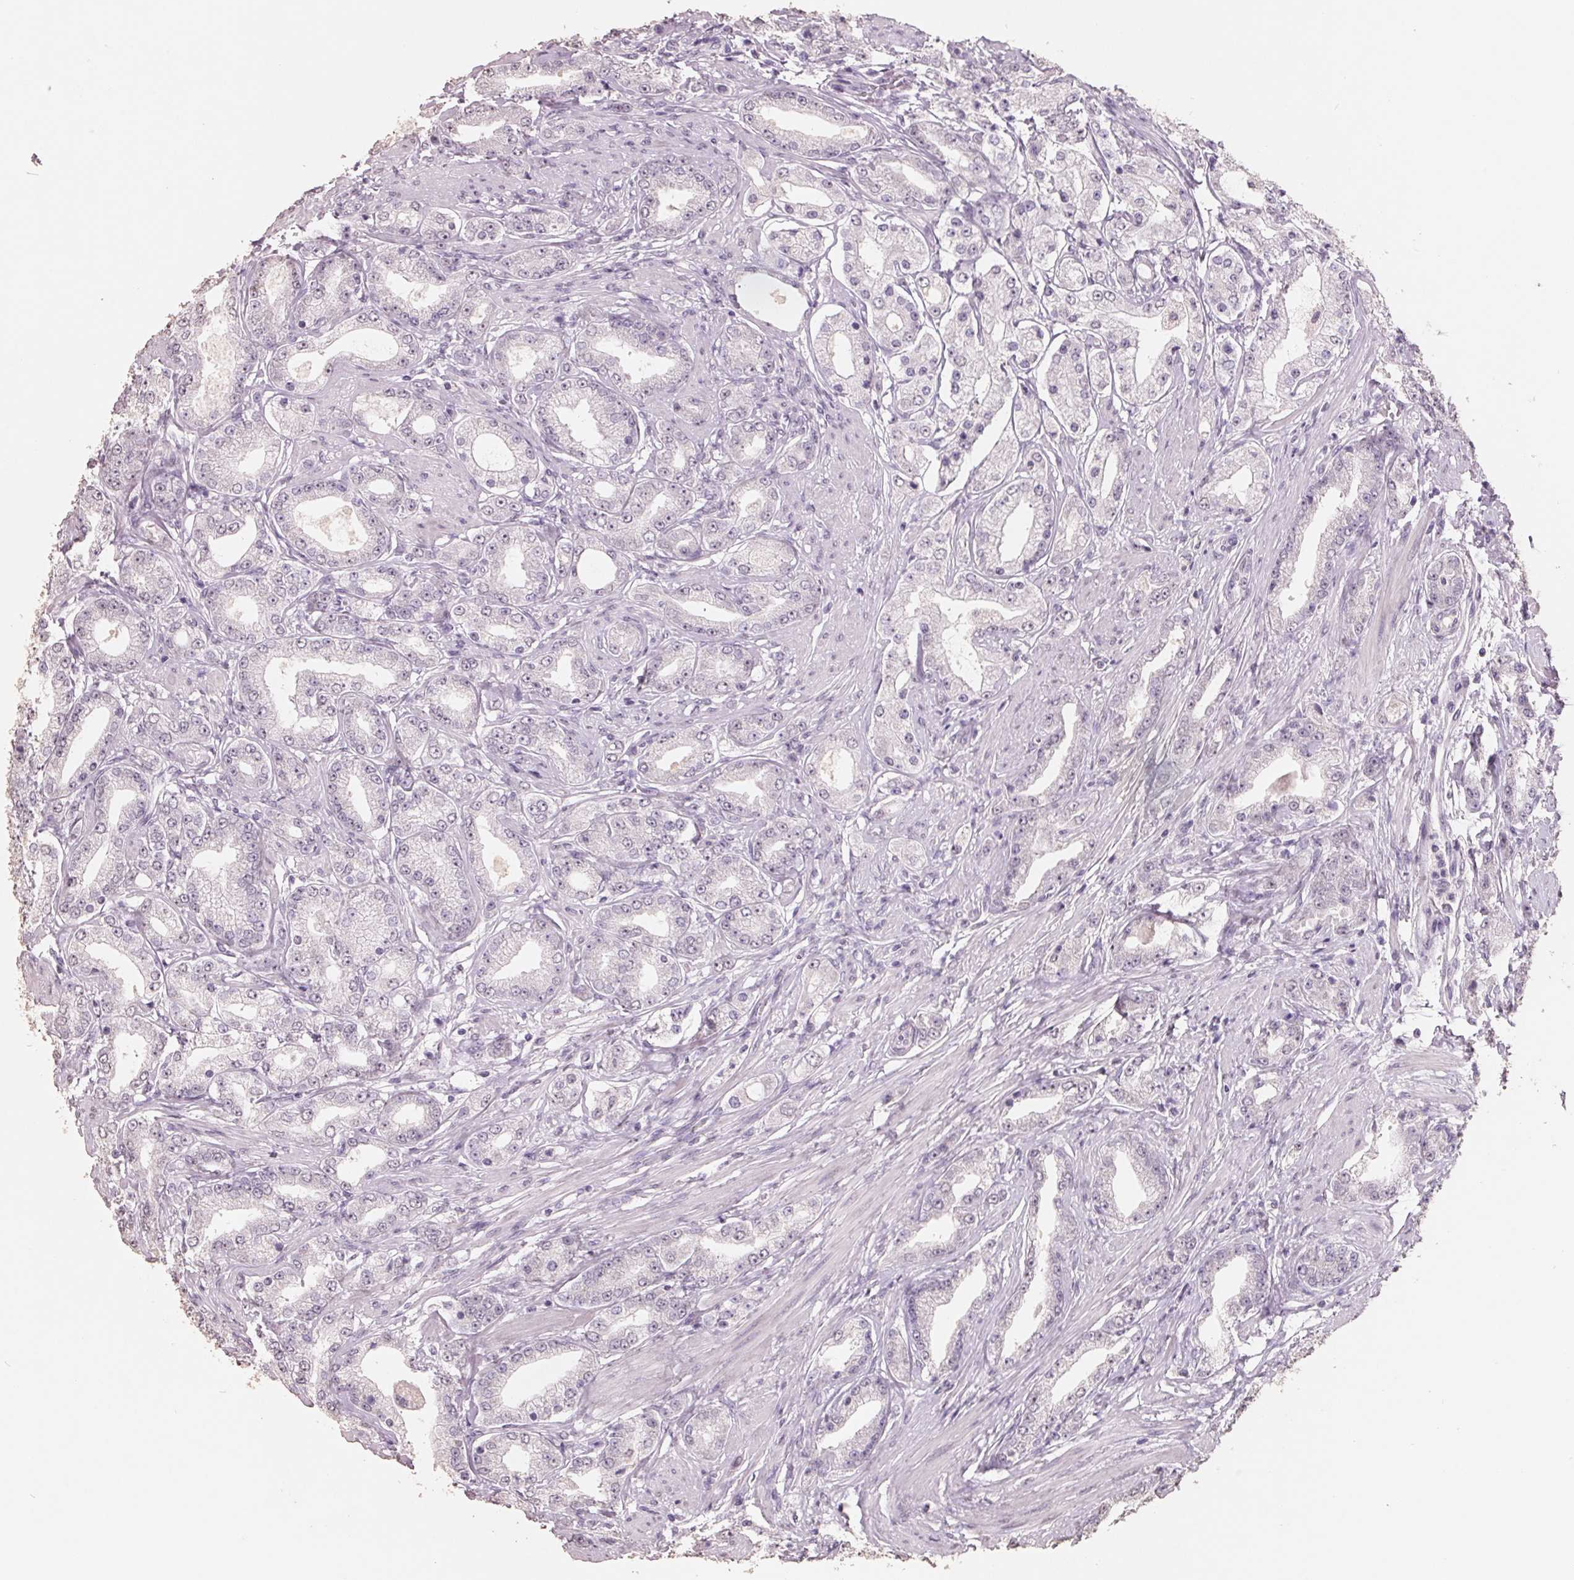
{"staining": {"intensity": "negative", "quantity": "none", "location": "none"}, "tissue": "prostate cancer", "cell_type": "Tumor cells", "image_type": "cancer", "snomed": [{"axis": "morphology", "description": "Adenocarcinoma, High grade"}, {"axis": "topography", "description": "Prostate"}], "caption": "The IHC image has no significant staining in tumor cells of prostate cancer (adenocarcinoma (high-grade)) tissue.", "gene": "FTCD", "patient": {"sex": "male", "age": 67}}